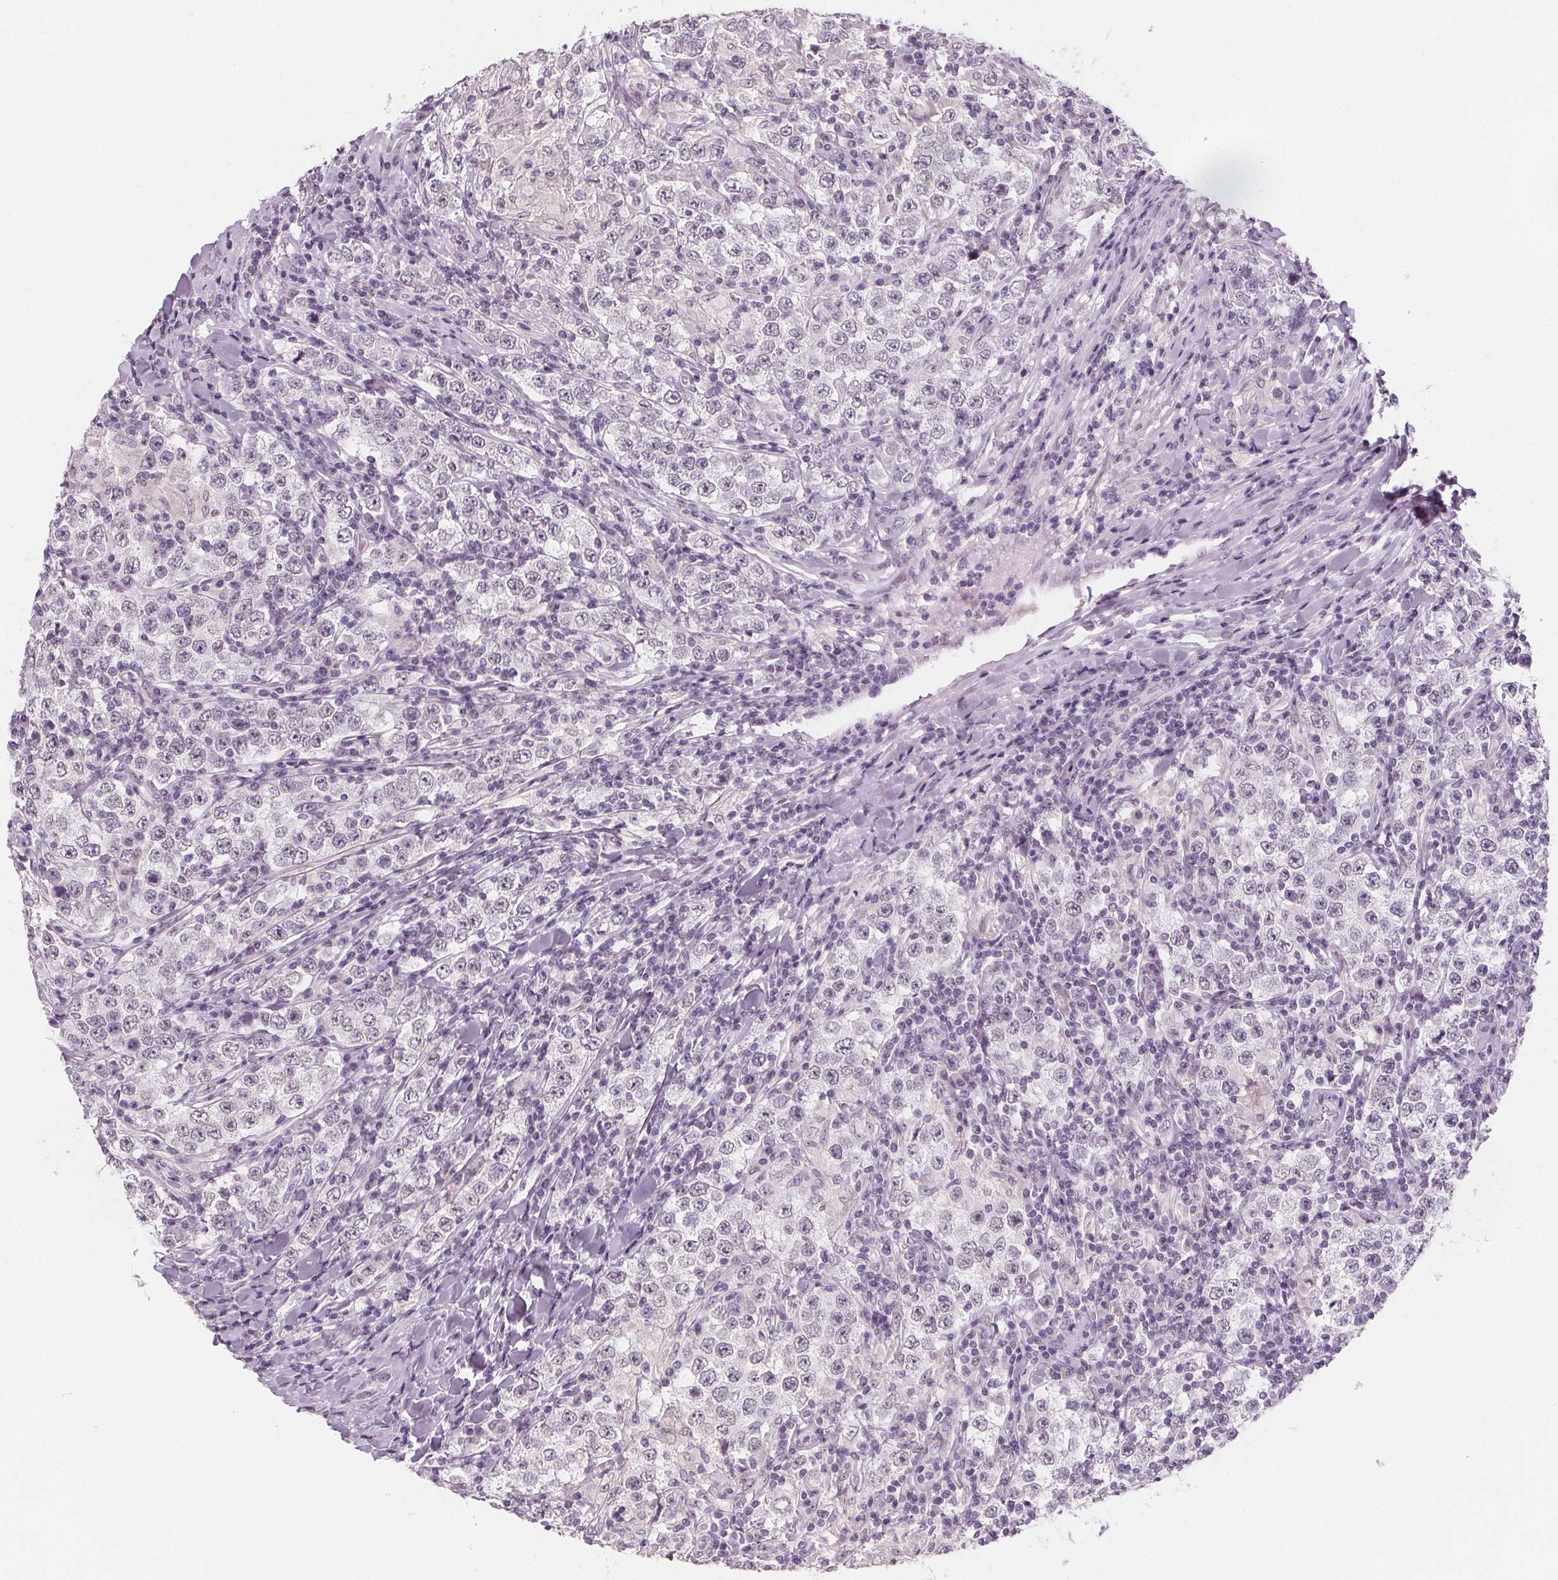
{"staining": {"intensity": "negative", "quantity": "none", "location": "none"}, "tissue": "testis cancer", "cell_type": "Tumor cells", "image_type": "cancer", "snomed": [{"axis": "morphology", "description": "Seminoma, NOS"}, {"axis": "morphology", "description": "Carcinoma, Embryonal, NOS"}, {"axis": "topography", "description": "Testis"}], "caption": "Tumor cells show no significant protein staining in testis embryonal carcinoma.", "gene": "DBX2", "patient": {"sex": "male", "age": 41}}